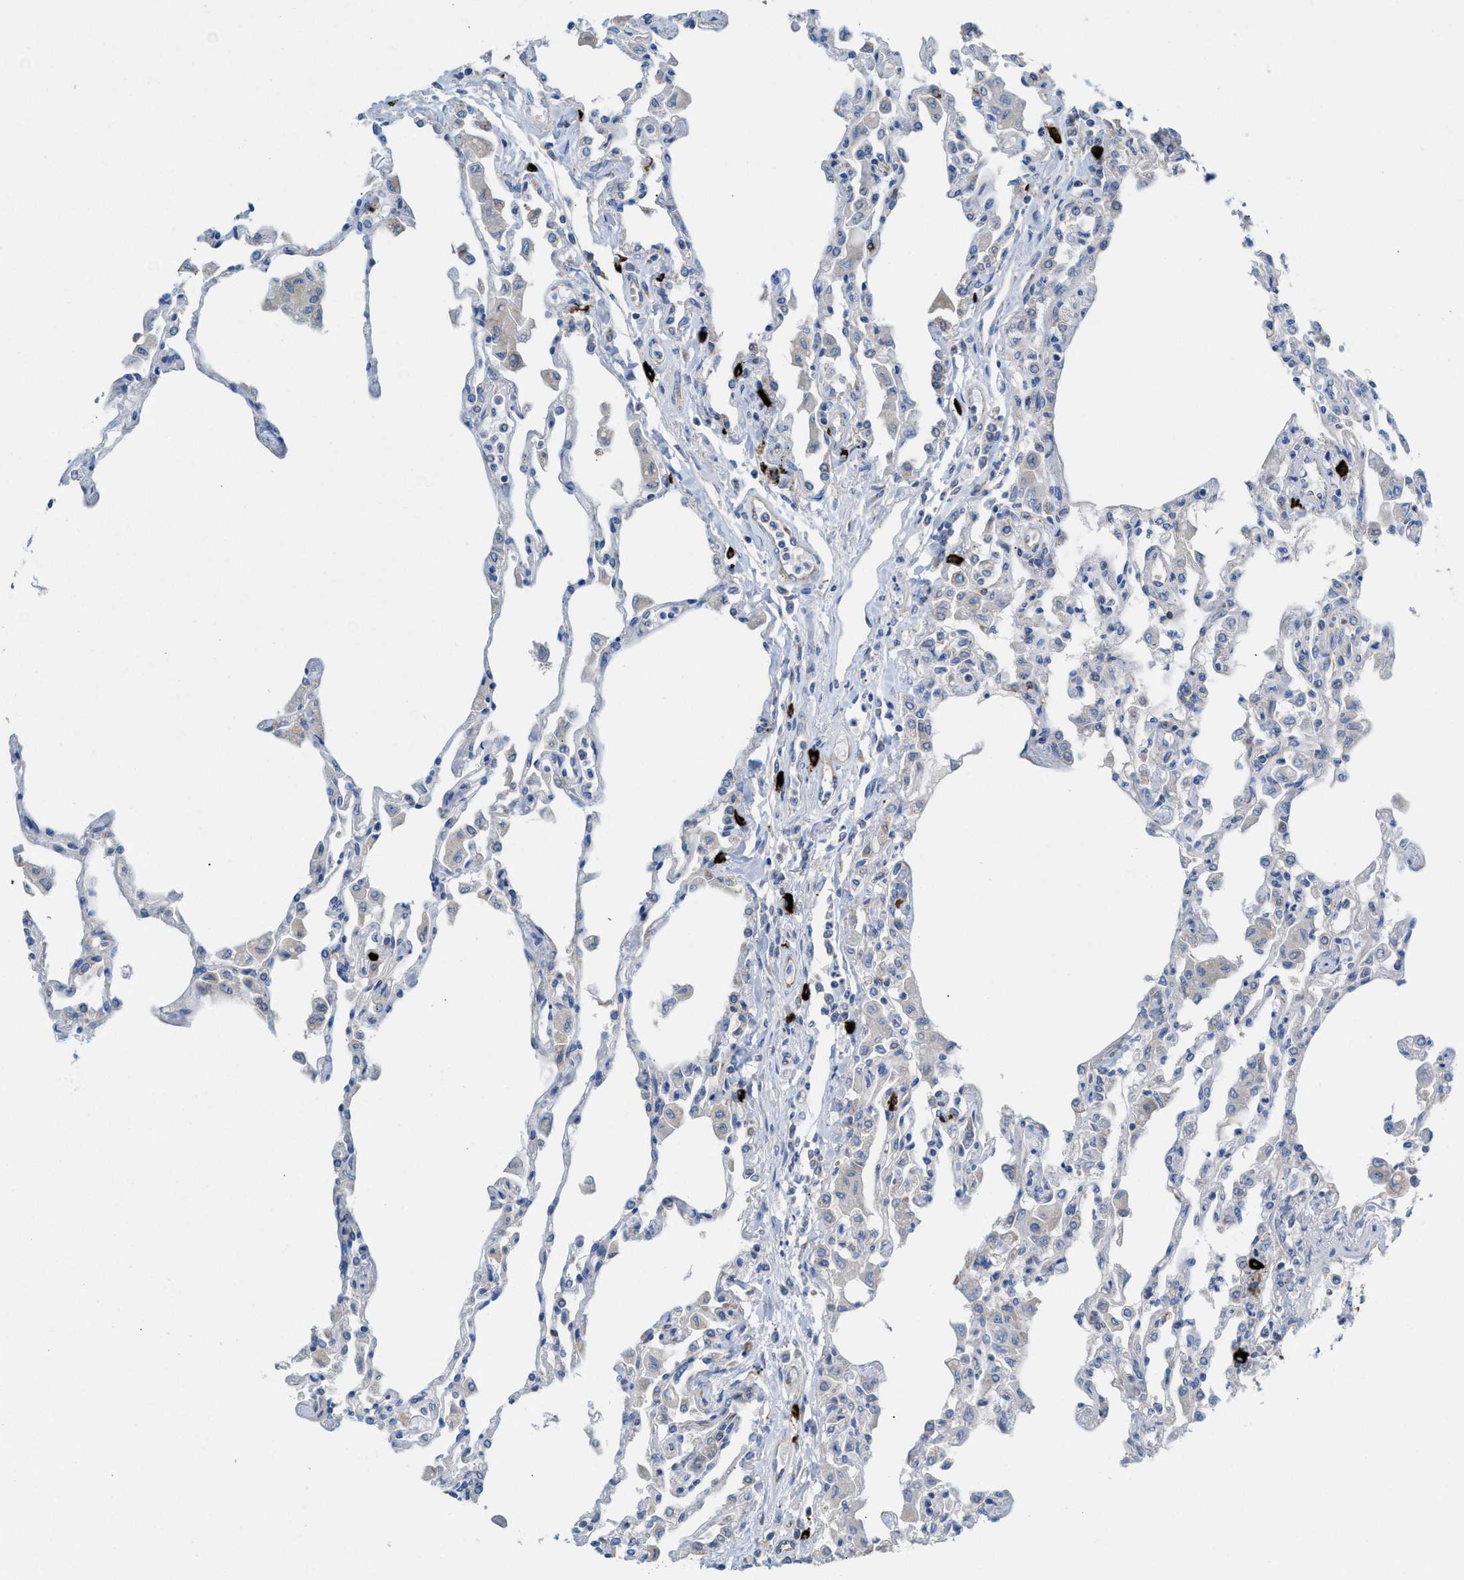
{"staining": {"intensity": "moderate", "quantity": "<25%", "location": "cytoplasmic/membranous"}, "tissue": "lung", "cell_type": "Alveolar cells", "image_type": "normal", "snomed": [{"axis": "morphology", "description": "Normal tissue, NOS"}, {"axis": "topography", "description": "Bronchus"}, {"axis": "topography", "description": "Lung"}], "caption": "Brown immunohistochemical staining in unremarkable lung reveals moderate cytoplasmic/membranous expression in approximately <25% of alveolar cells.", "gene": "NYAP1", "patient": {"sex": "female", "age": 49}}